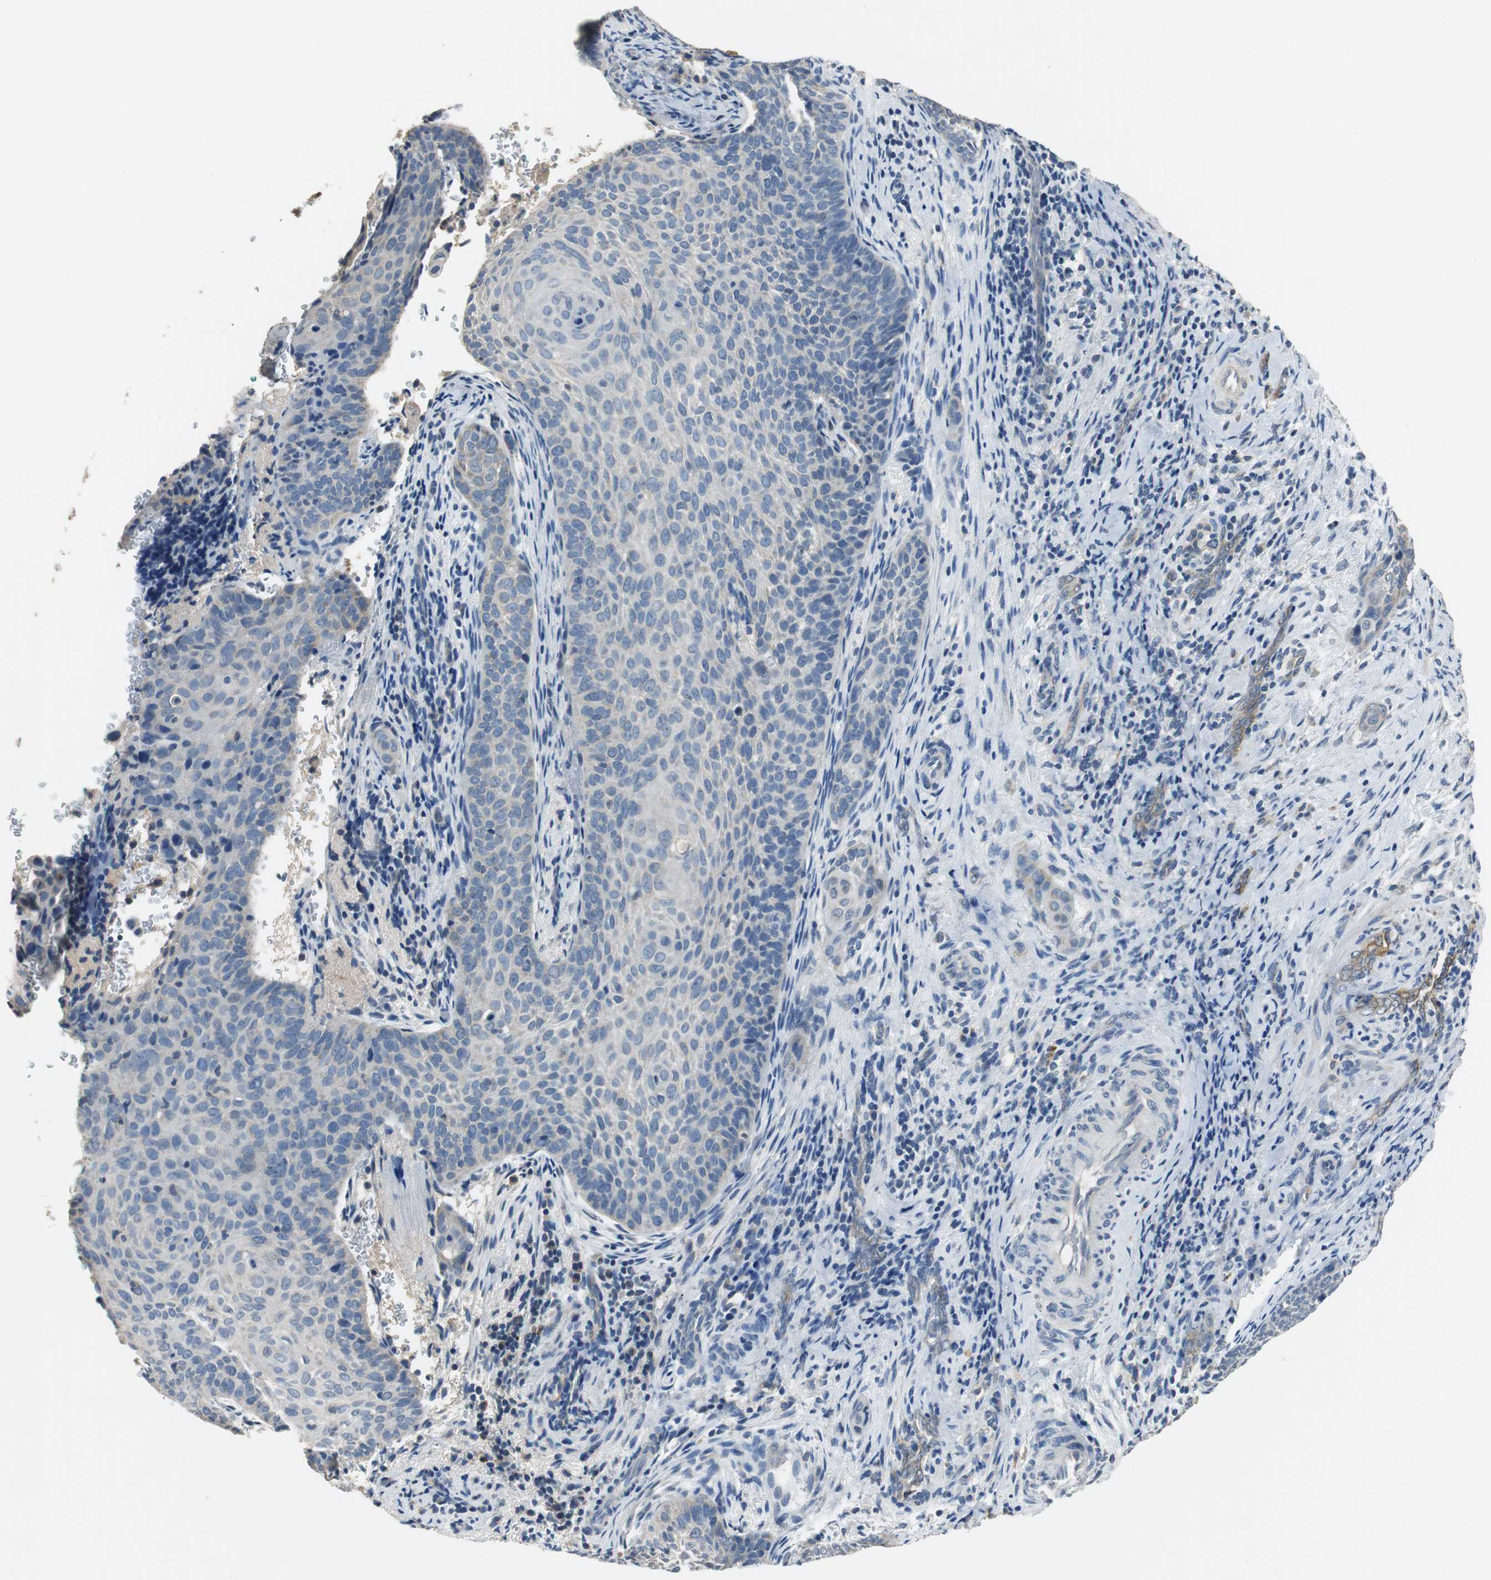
{"staining": {"intensity": "negative", "quantity": "none", "location": "none"}, "tissue": "cervical cancer", "cell_type": "Tumor cells", "image_type": "cancer", "snomed": [{"axis": "morphology", "description": "Squamous cell carcinoma, NOS"}, {"axis": "topography", "description": "Cervix"}], "caption": "The immunohistochemistry image has no significant expression in tumor cells of cervical cancer (squamous cell carcinoma) tissue. Nuclei are stained in blue.", "gene": "MTIF2", "patient": {"sex": "female", "age": 33}}